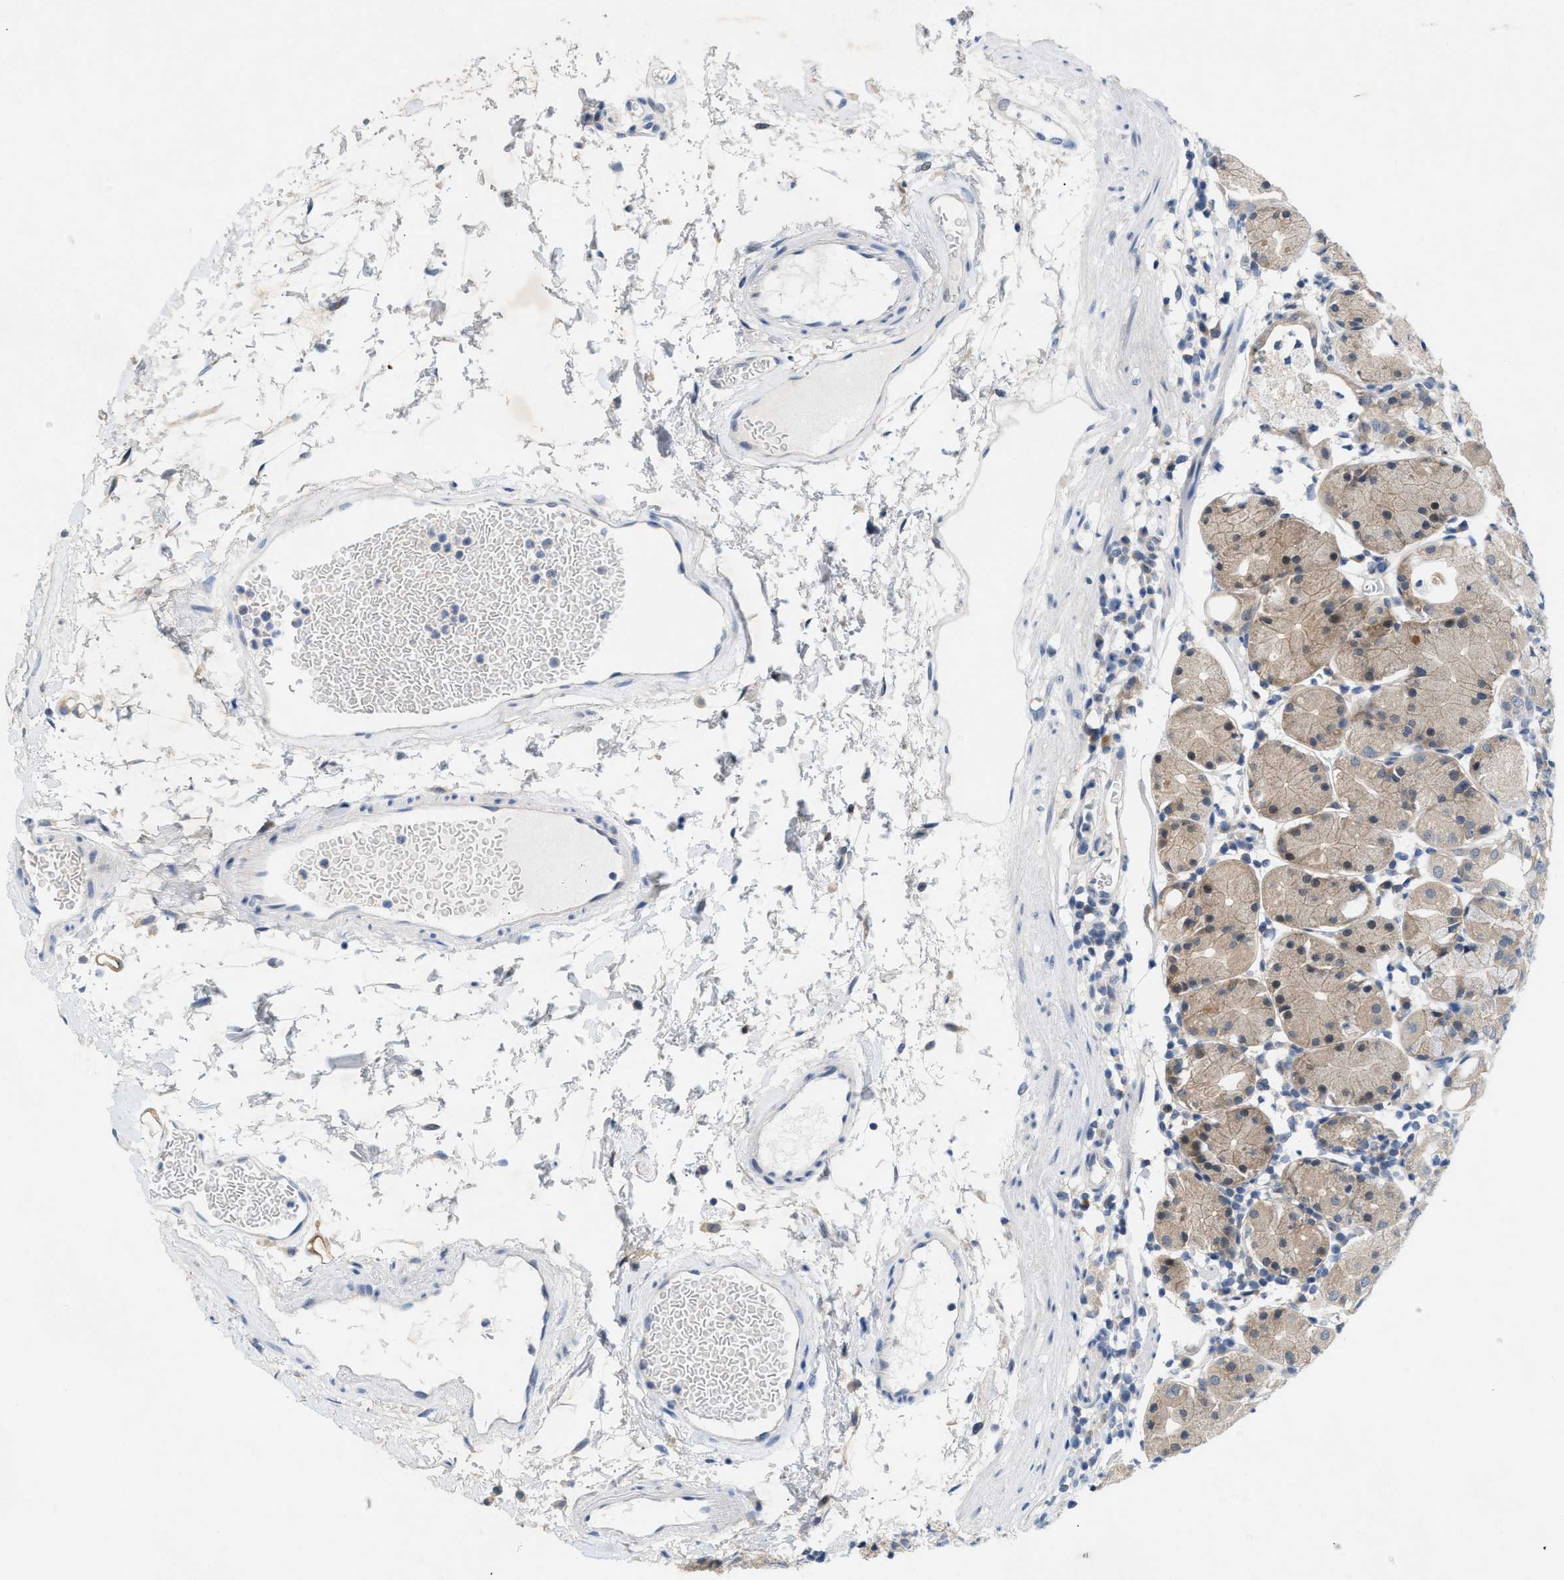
{"staining": {"intensity": "moderate", "quantity": "<25%", "location": "cytoplasmic/membranous,nuclear"}, "tissue": "stomach", "cell_type": "Glandular cells", "image_type": "normal", "snomed": [{"axis": "morphology", "description": "Normal tissue, NOS"}, {"axis": "topography", "description": "Stomach"}, {"axis": "topography", "description": "Stomach, lower"}], "caption": "Protein expression analysis of benign human stomach reveals moderate cytoplasmic/membranous,nuclear expression in about <25% of glandular cells.", "gene": "WIPI2", "patient": {"sex": "female", "age": 75}}